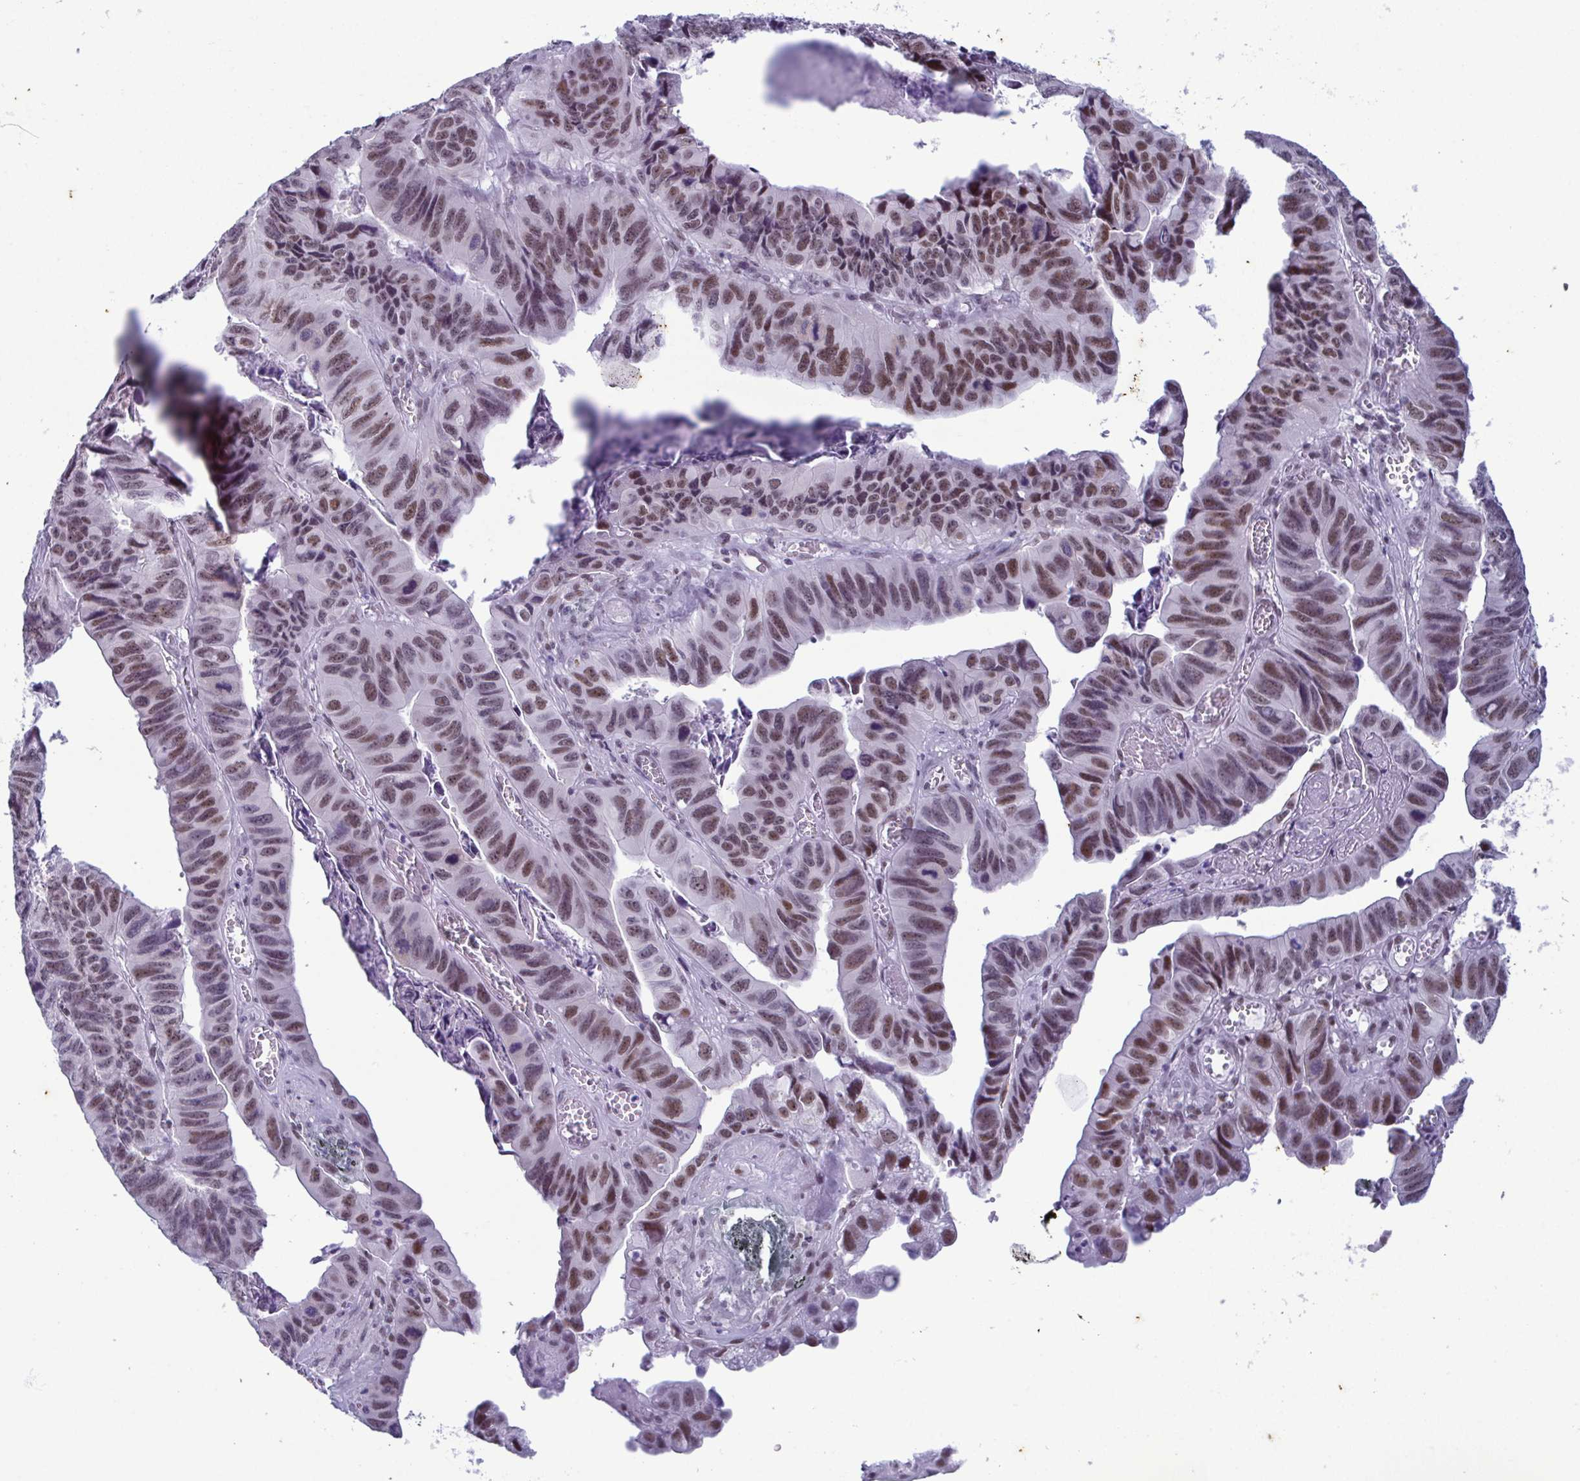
{"staining": {"intensity": "moderate", "quantity": ">75%", "location": "nuclear"}, "tissue": "stomach cancer", "cell_type": "Tumor cells", "image_type": "cancer", "snomed": [{"axis": "morphology", "description": "Adenocarcinoma, NOS"}, {"axis": "topography", "description": "Stomach, lower"}], "caption": "Brown immunohistochemical staining in human stomach adenocarcinoma displays moderate nuclear expression in about >75% of tumor cells.", "gene": "RBM7", "patient": {"sex": "male", "age": 77}}